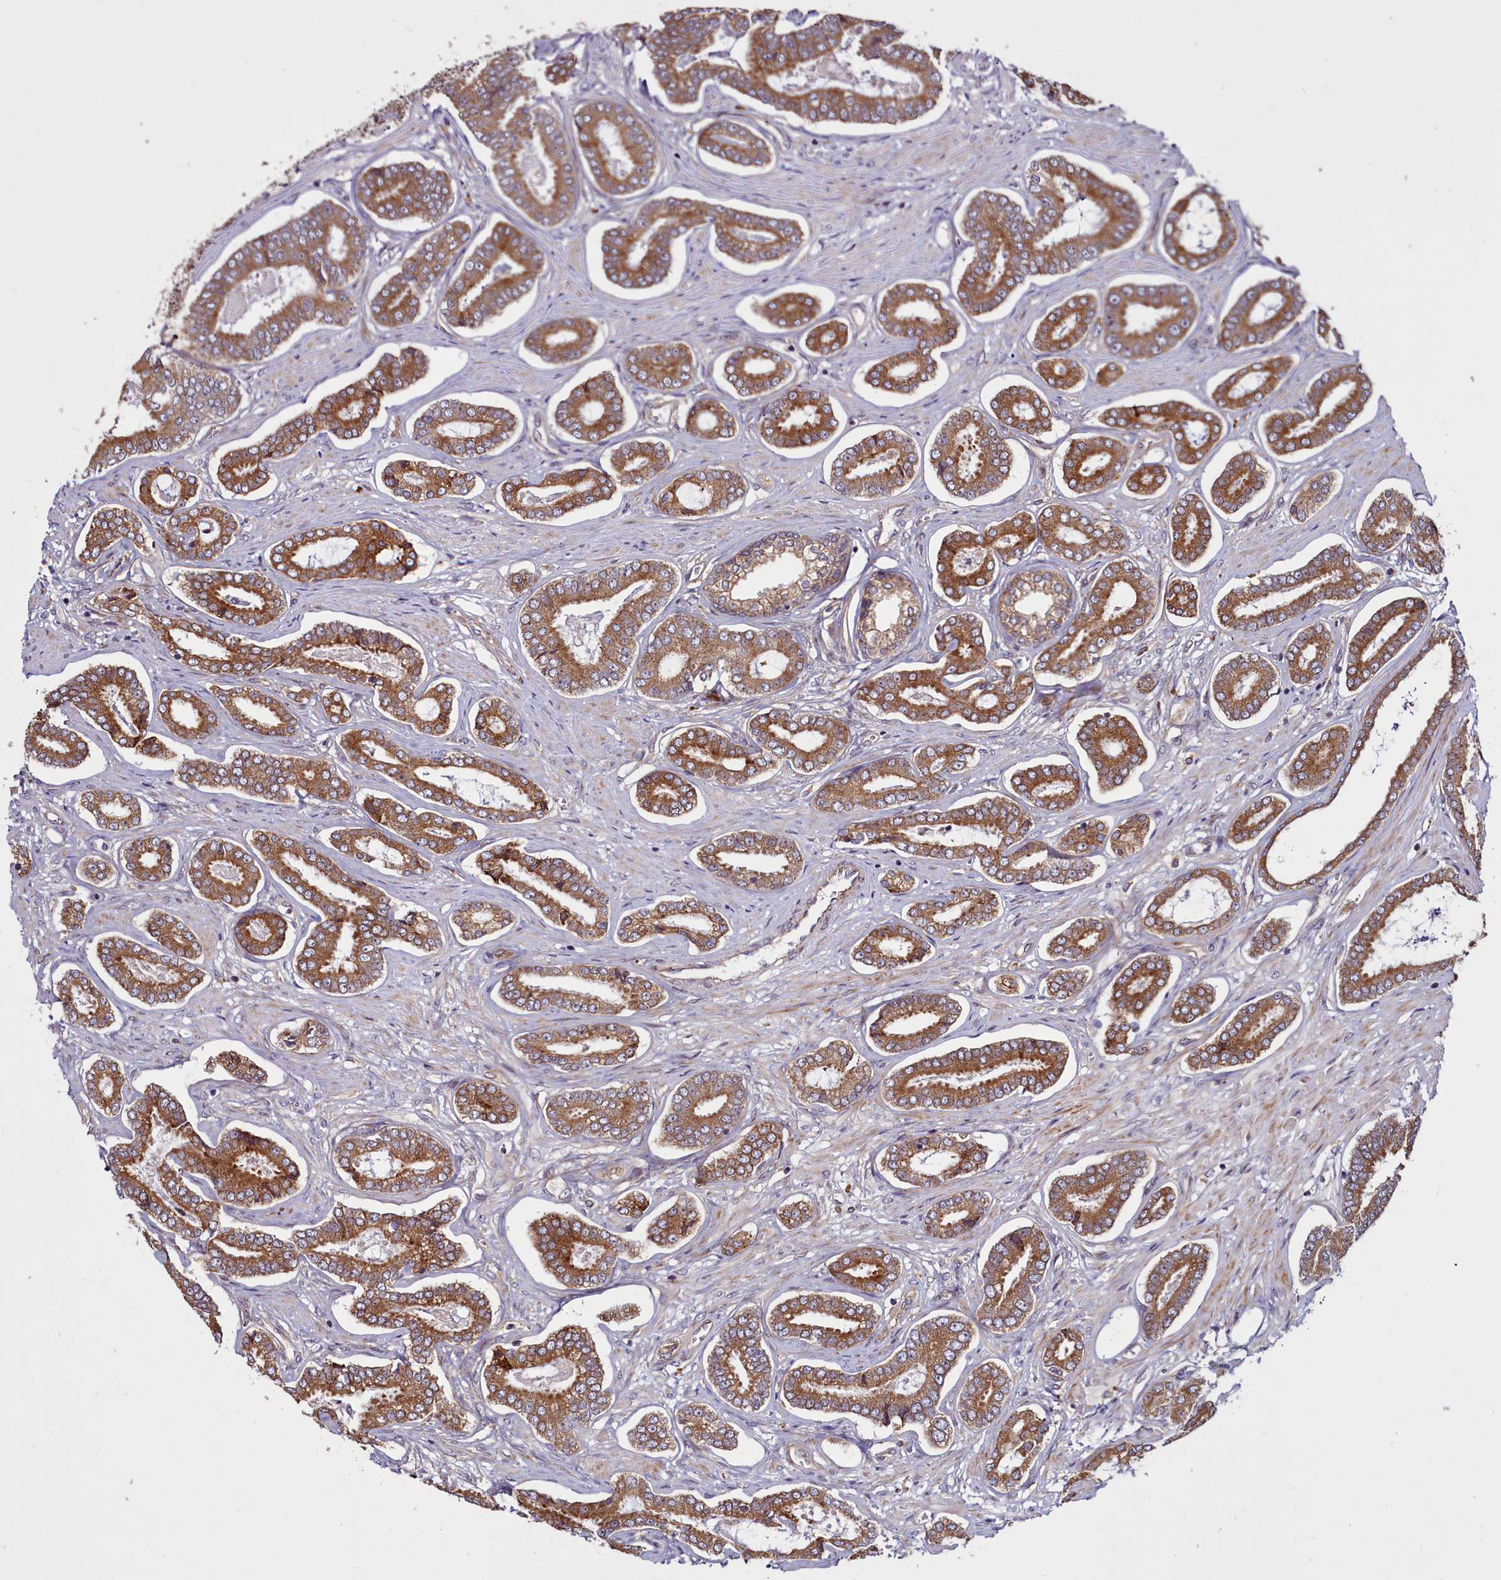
{"staining": {"intensity": "strong", "quantity": ">75%", "location": "cytoplasmic/membranous"}, "tissue": "prostate cancer", "cell_type": "Tumor cells", "image_type": "cancer", "snomed": [{"axis": "morphology", "description": "Adenocarcinoma, NOS"}, {"axis": "topography", "description": "Prostate and seminal vesicle, NOS"}], "caption": "Tumor cells show high levels of strong cytoplasmic/membranous staining in about >75% of cells in human prostate cancer.", "gene": "MCRIP1", "patient": {"sex": "male", "age": 76}}